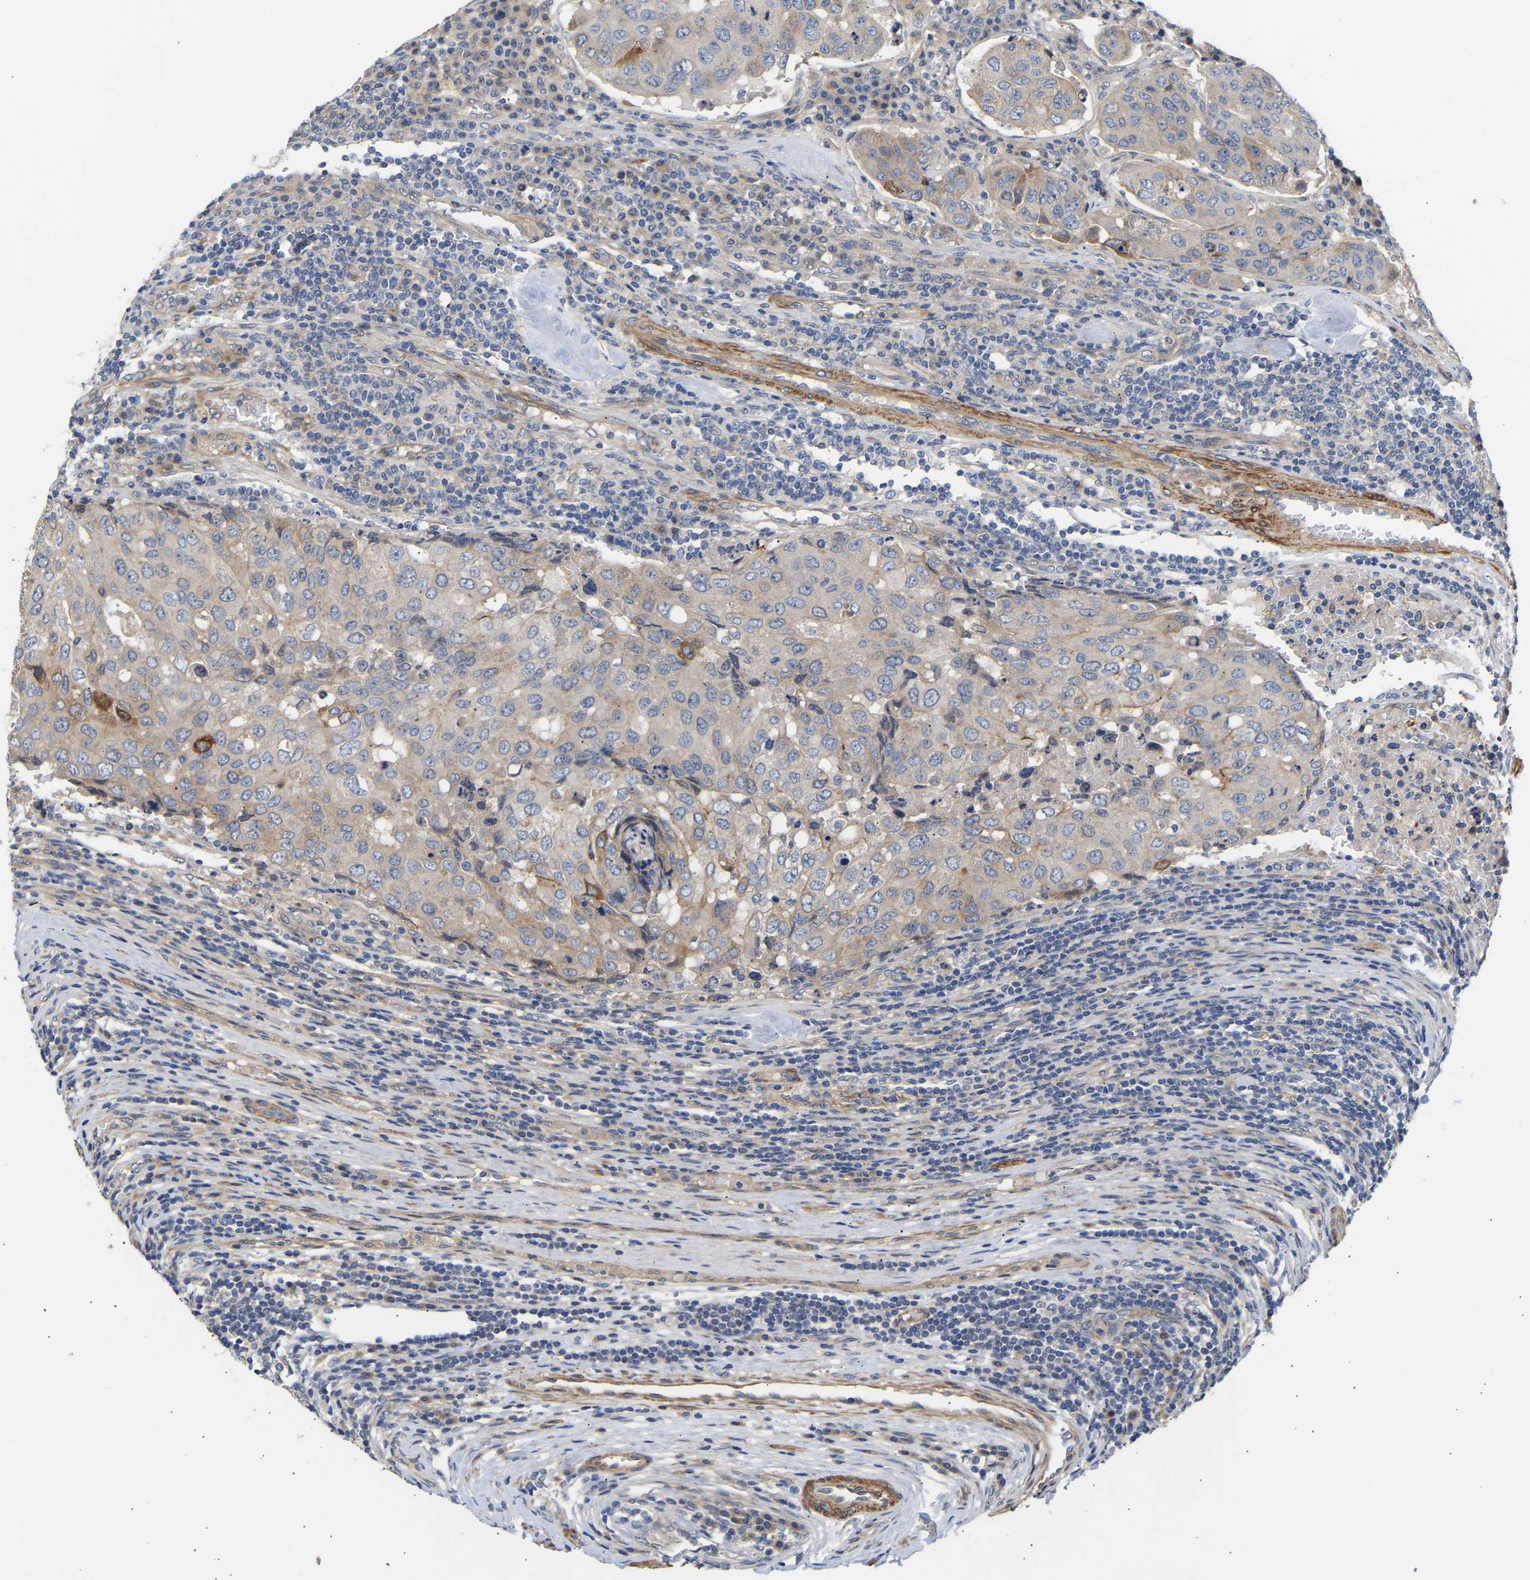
{"staining": {"intensity": "weak", "quantity": "25%-75%", "location": "cytoplasmic/membranous"}, "tissue": "urothelial cancer", "cell_type": "Tumor cells", "image_type": "cancer", "snomed": [{"axis": "morphology", "description": "Urothelial carcinoma, High grade"}, {"axis": "topography", "description": "Lymph node"}, {"axis": "topography", "description": "Urinary bladder"}], "caption": "Urothelial cancer stained for a protein demonstrates weak cytoplasmic/membranous positivity in tumor cells. Immunohistochemistry stains the protein of interest in brown and the nuclei are stained blue.", "gene": "KASH5", "patient": {"sex": "male", "age": 51}}